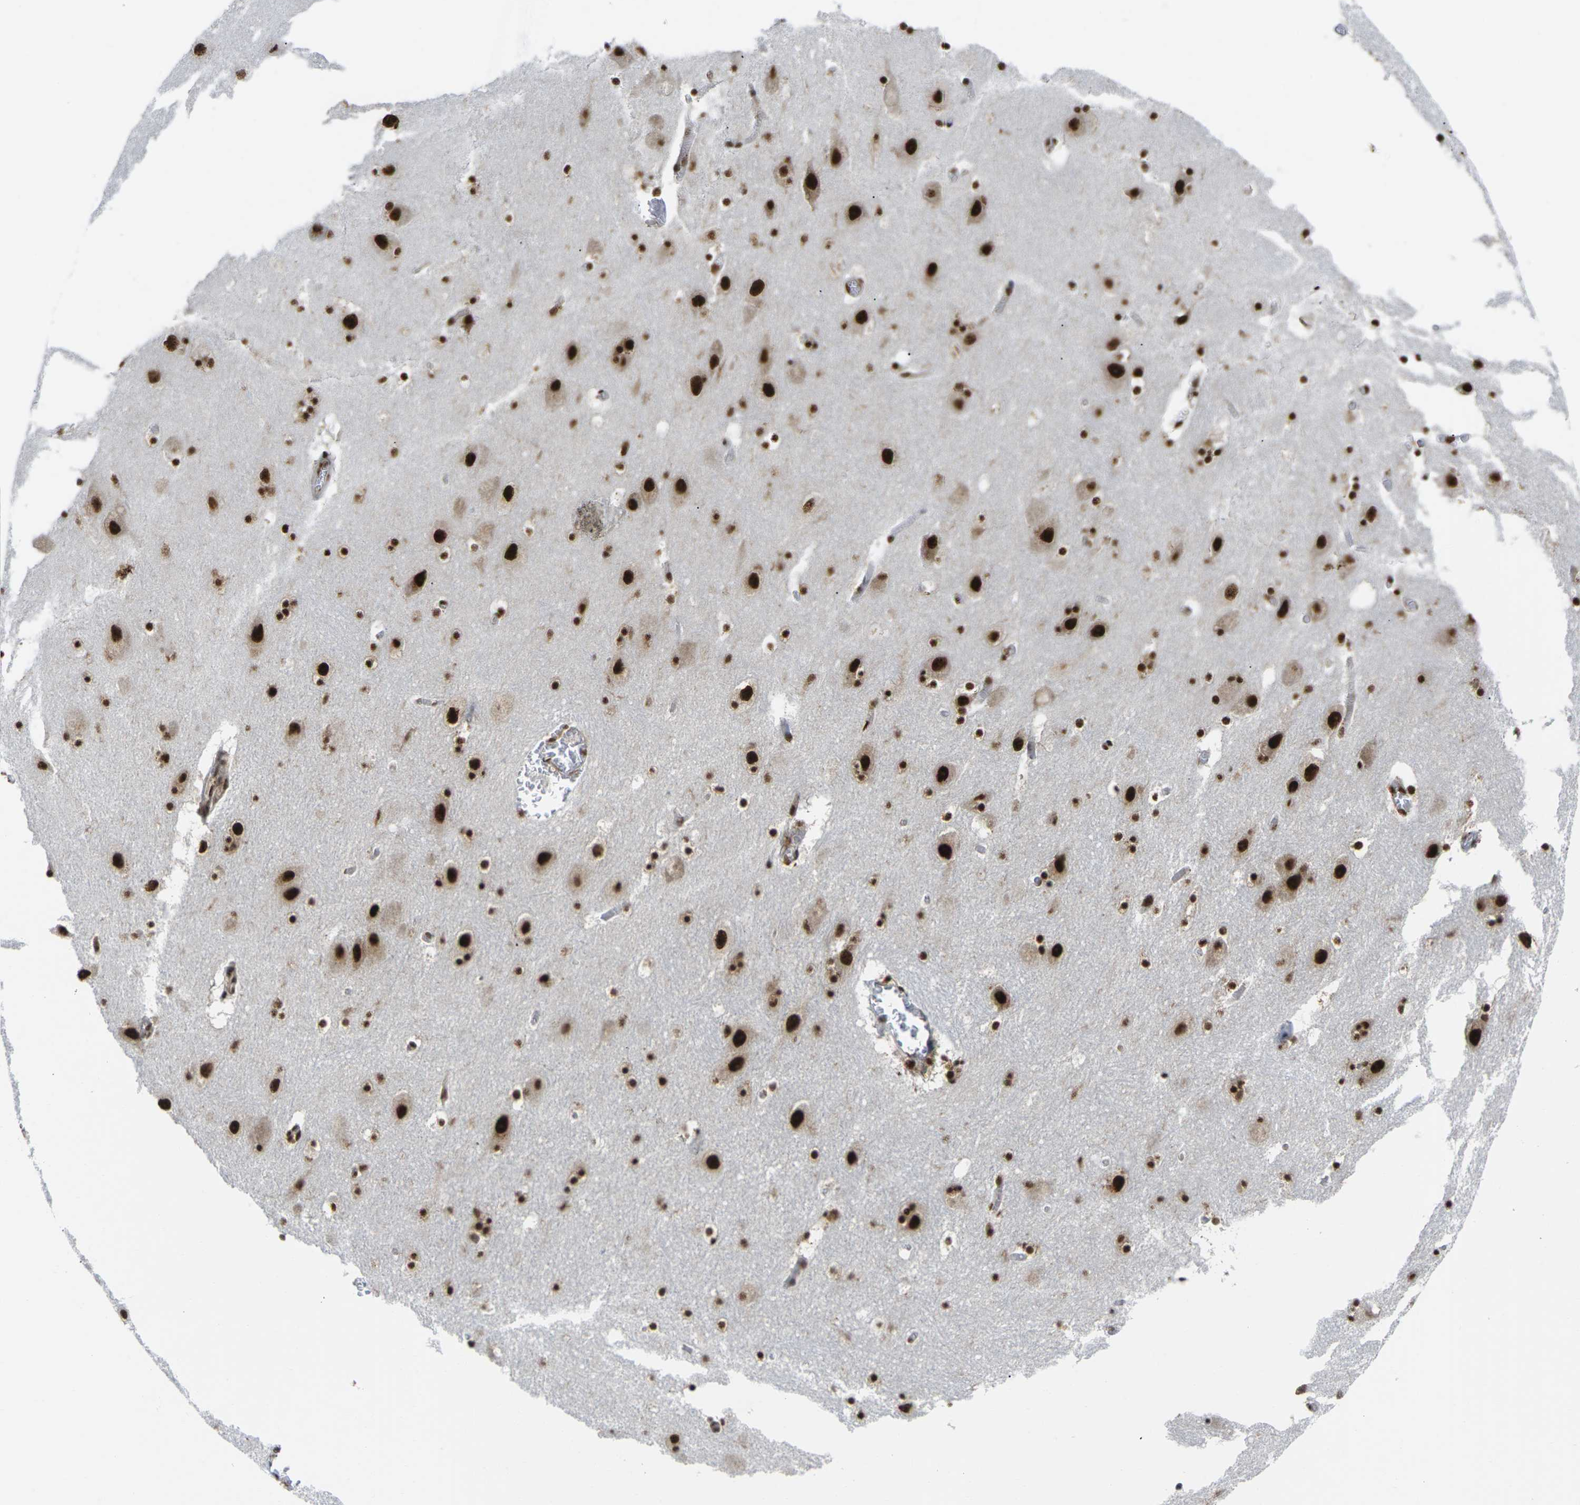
{"staining": {"intensity": "strong", "quantity": ">75%", "location": "nuclear"}, "tissue": "hippocampus", "cell_type": "Glial cells", "image_type": "normal", "snomed": [{"axis": "morphology", "description": "Normal tissue, NOS"}, {"axis": "topography", "description": "Hippocampus"}], "caption": "Hippocampus stained with DAB immunohistochemistry (IHC) exhibits high levels of strong nuclear staining in approximately >75% of glial cells.", "gene": "MAGOH", "patient": {"sex": "male", "age": 45}}